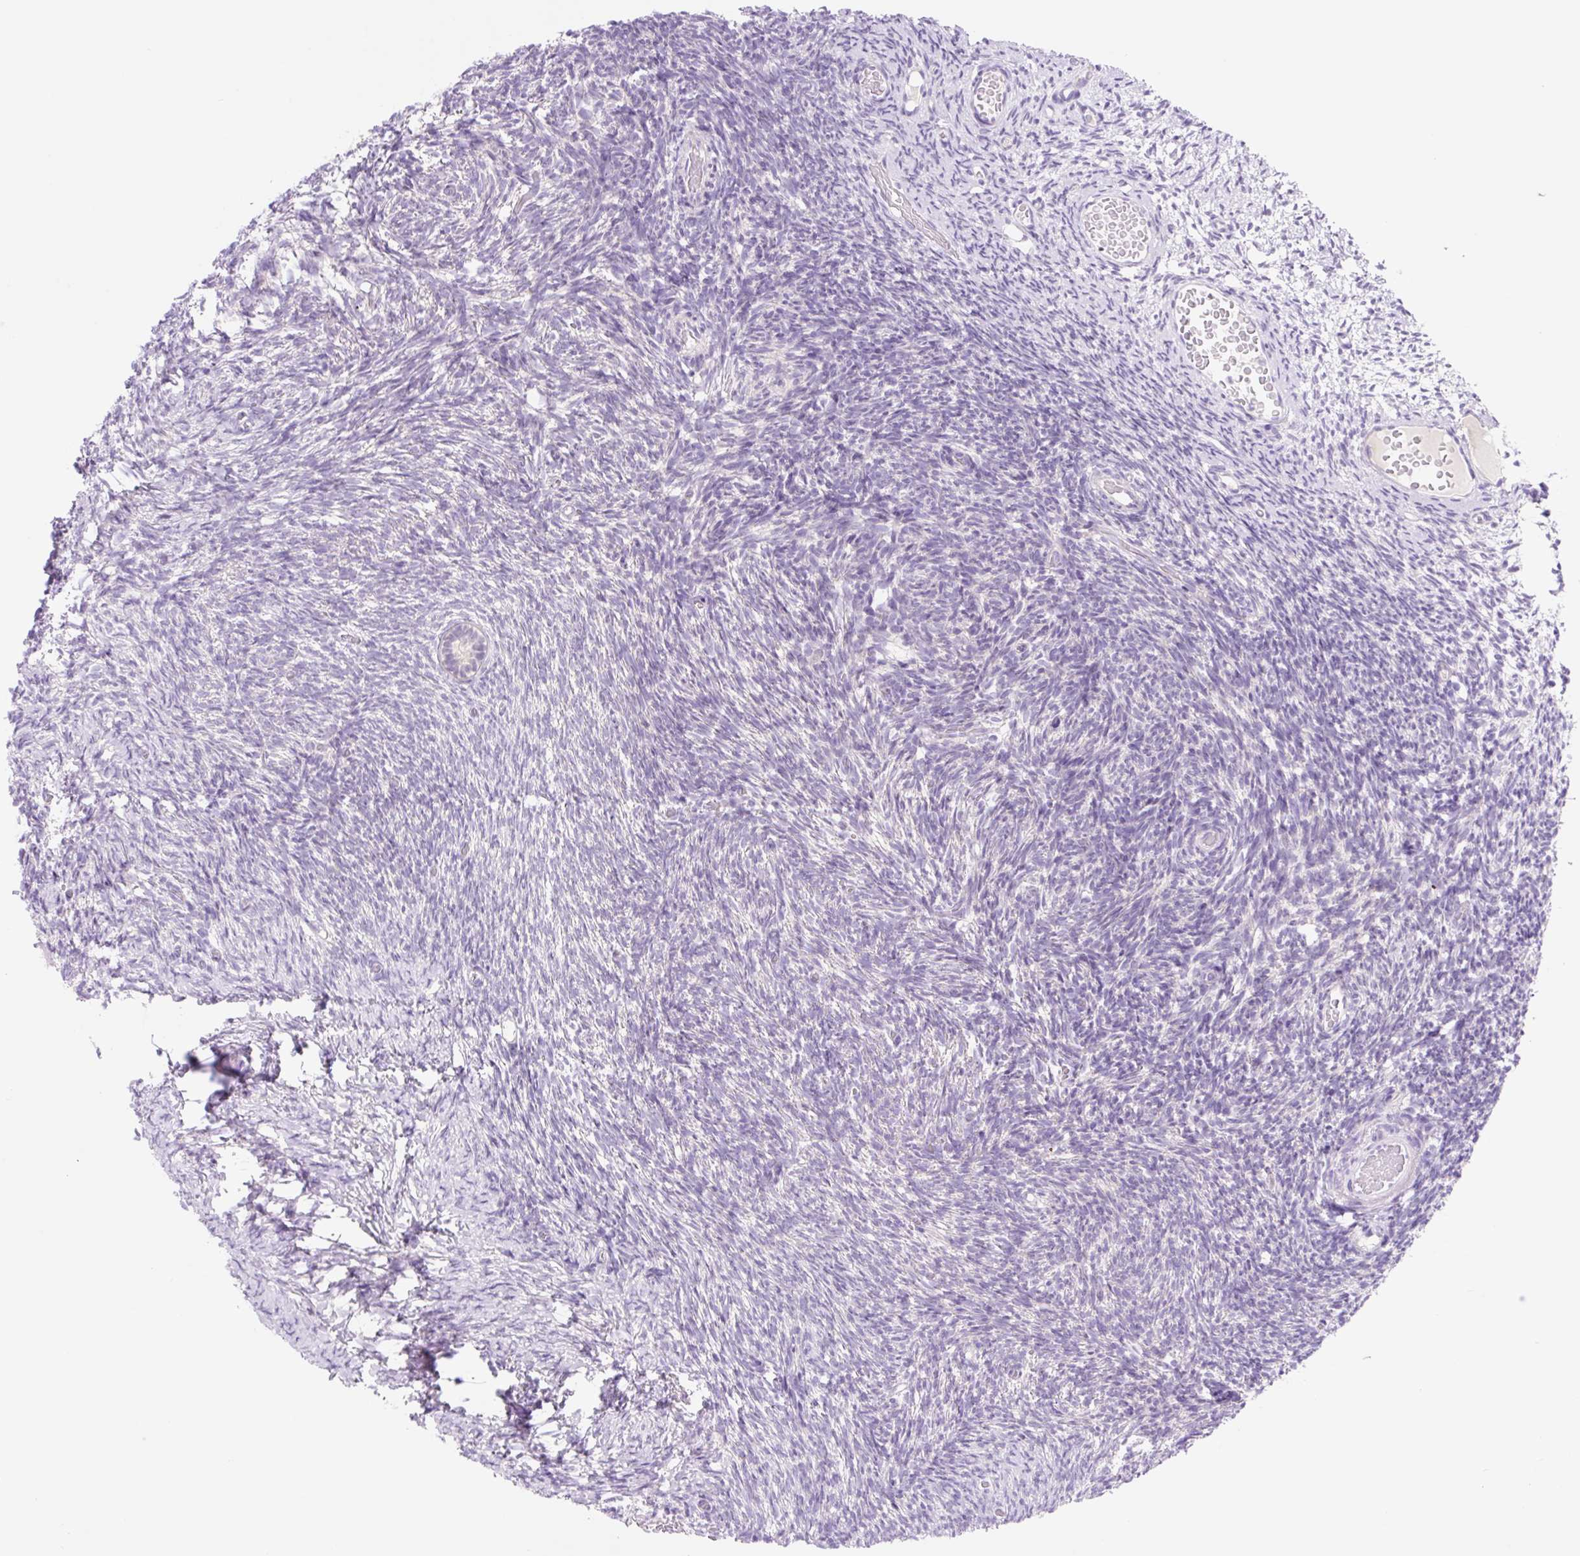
{"staining": {"intensity": "negative", "quantity": "none", "location": "none"}, "tissue": "ovary", "cell_type": "Follicle cells", "image_type": "normal", "snomed": [{"axis": "morphology", "description": "Normal tissue, NOS"}, {"axis": "topography", "description": "Ovary"}], "caption": "Immunohistochemistry (IHC) histopathology image of unremarkable ovary stained for a protein (brown), which reveals no positivity in follicle cells.", "gene": "CELF6", "patient": {"sex": "female", "age": 39}}